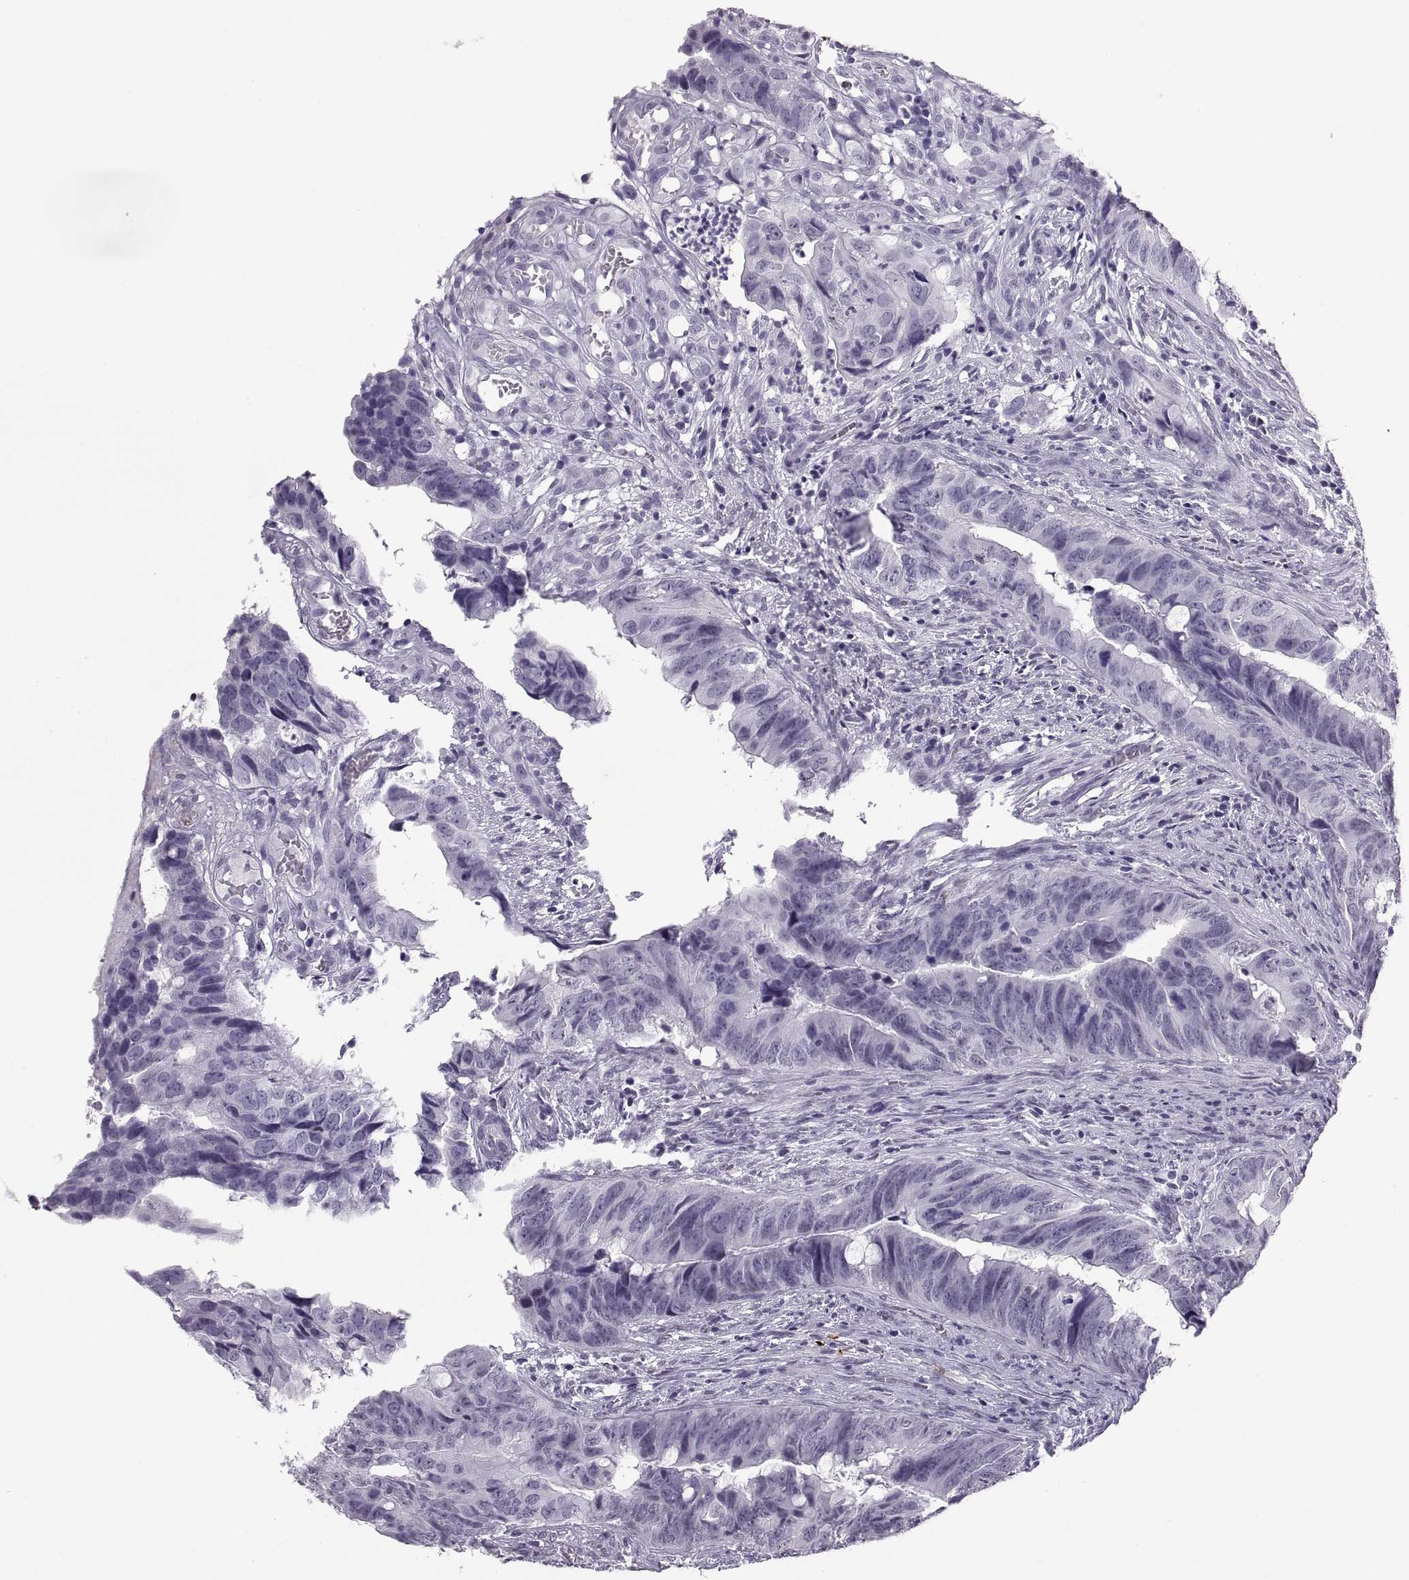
{"staining": {"intensity": "negative", "quantity": "none", "location": "none"}, "tissue": "colorectal cancer", "cell_type": "Tumor cells", "image_type": "cancer", "snomed": [{"axis": "morphology", "description": "Adenocarcinoma, NOS"}, {"axis": "topography", "description": "Colon"}], "caption": "Colorectal cancer (adenocarcinoma) stained for a protein using immunohistochemistry shows no expression tumor cells.", "gene": "CARTPT", "patient": {"sex": "female", "age": 82}}